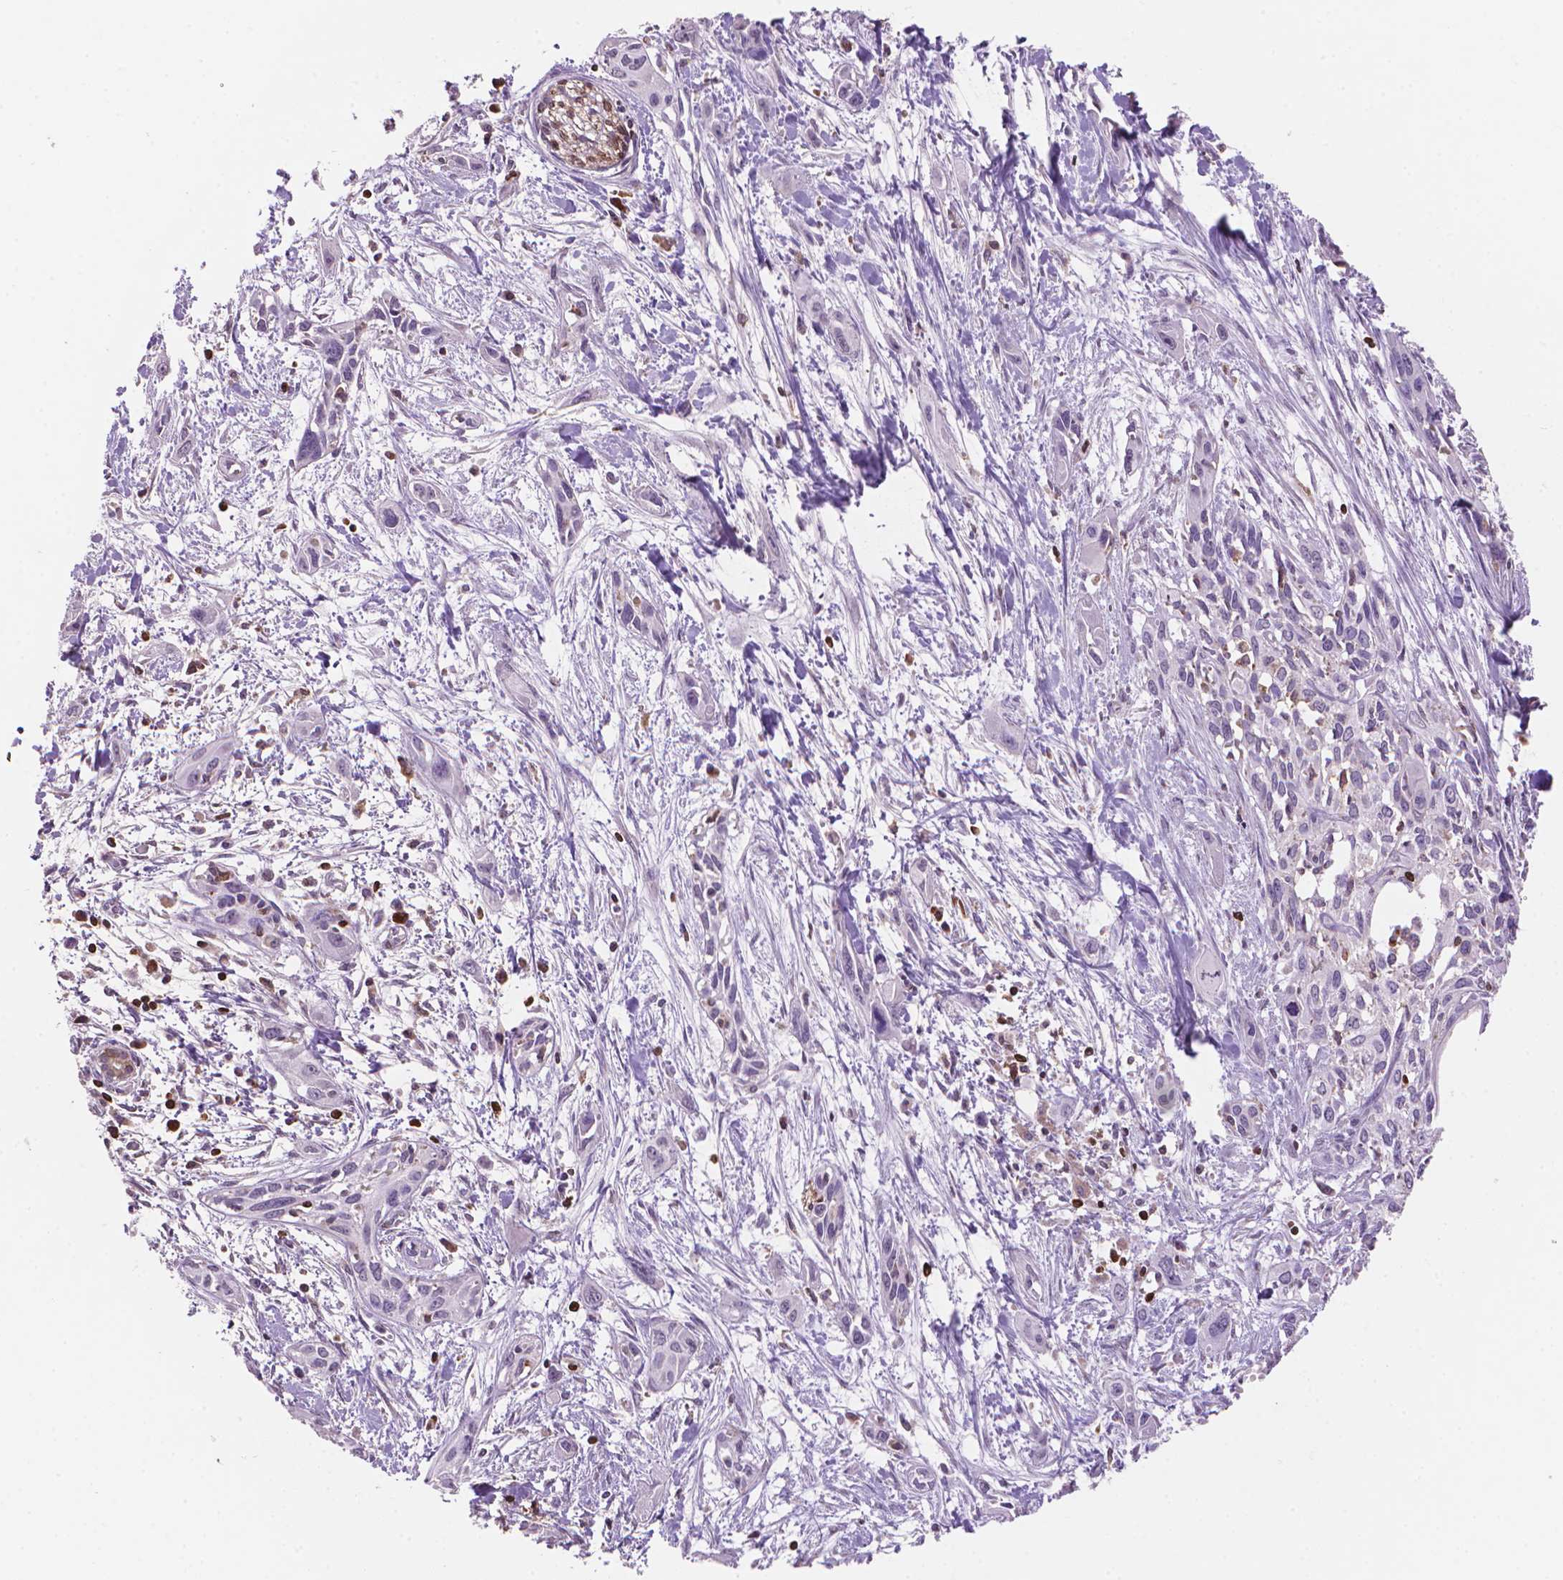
{"staining": {"intensity": "negative", "quantity": "none", "location": "none"}, "tissue": "pancreatic cancer", "cell_type": "Tumor cells", "image_type": "cancer", "snomed": [{"axis": "morphology", "description": "Adenocarcinoma, NOS"}, {"axis": "topography", "description": "Pancreas"}], "caption": "Pancreatic cancer stained for a protein using immunohistochemistry (IHC) displays no positivity tumor cells.", "gene": "BCL2", "patient": {"sex": "female", "age": 55}}